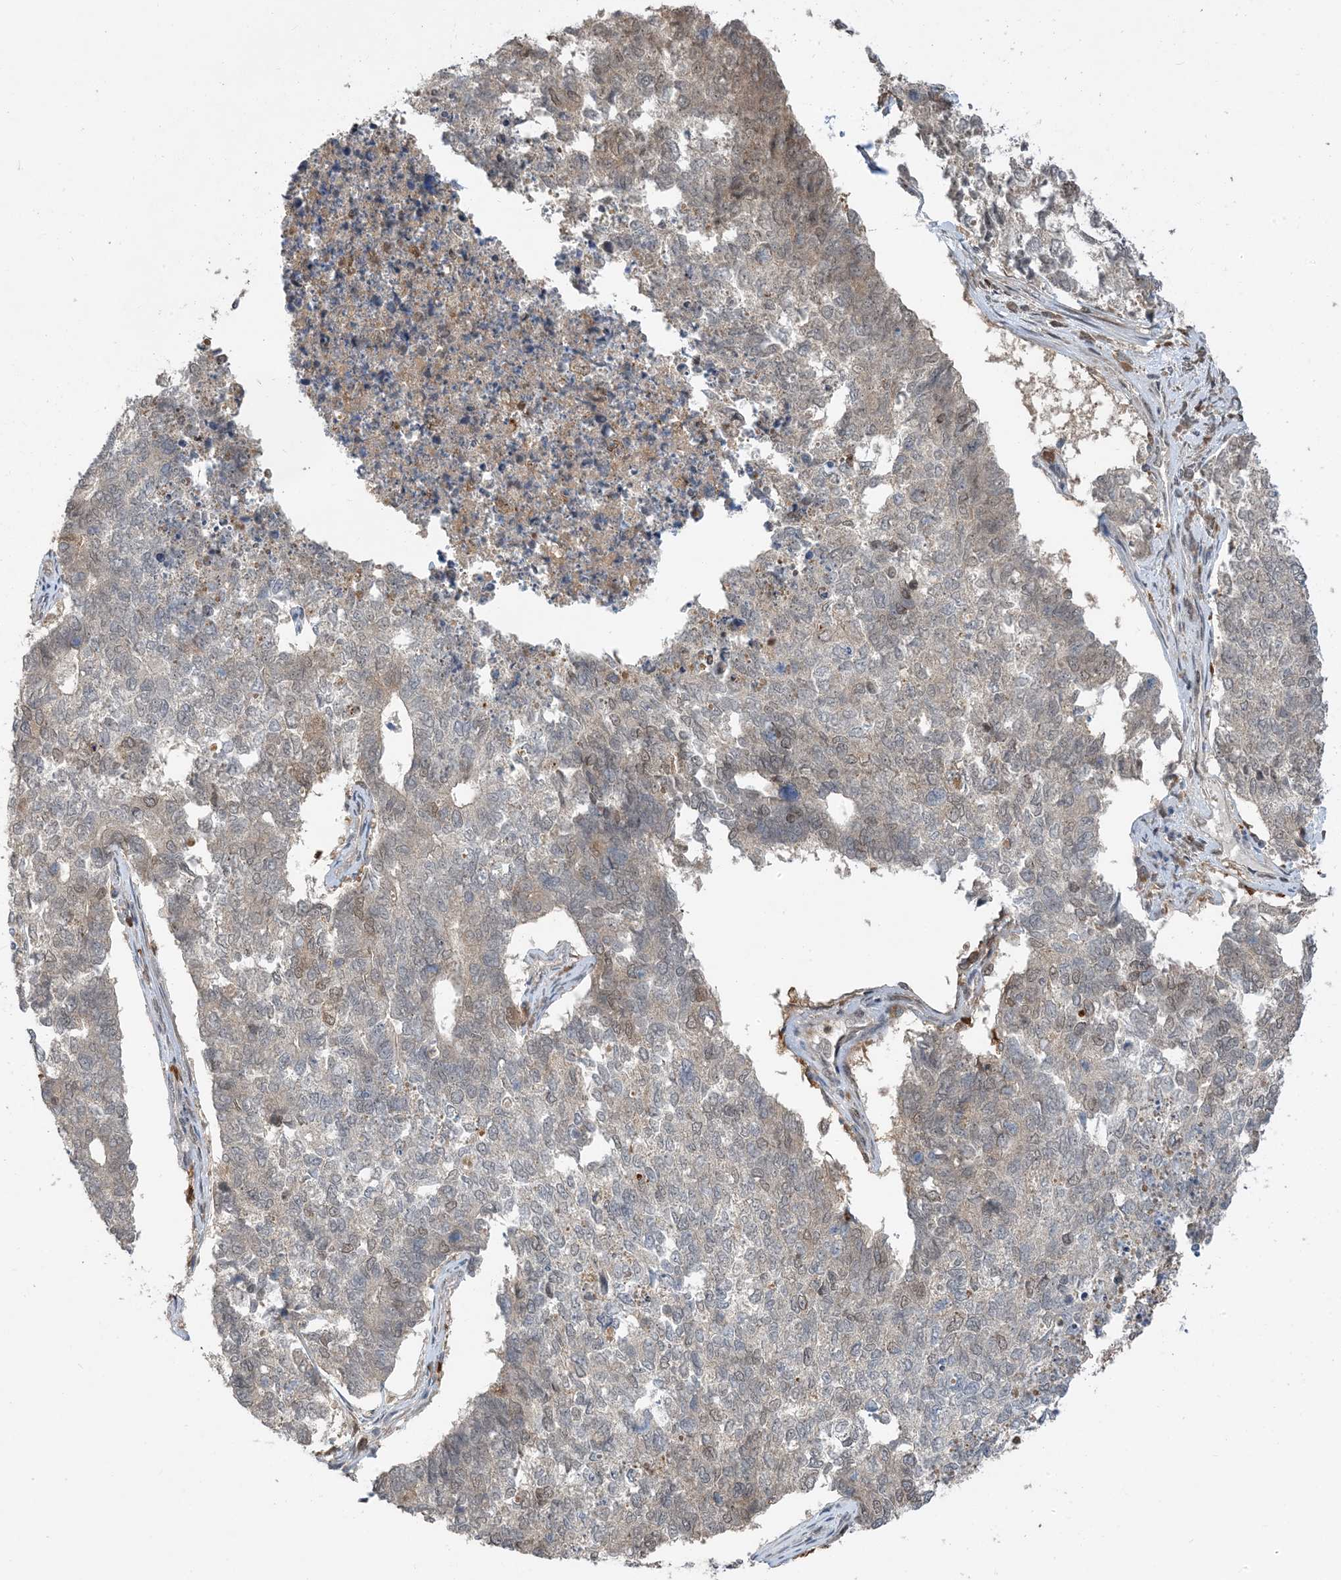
{"staining": {"intensity": "negative", "quantity": "none", "location": "none"}, "tissue": "cervical cancer", "cell_type": "Tumor cells", "image_type": "cancer", "snomed": [{"axis": "morphology", "description": "Squamous cell carcinoma, NOS"}, {"axis": "topography", "description": "Cervix"}], "caption": "The micrograph displays no staining of tumor cells in squamous cell carcinoma (cervical).", "gene": "NAGK", "patient": {"sex": "female", "age": 63}}